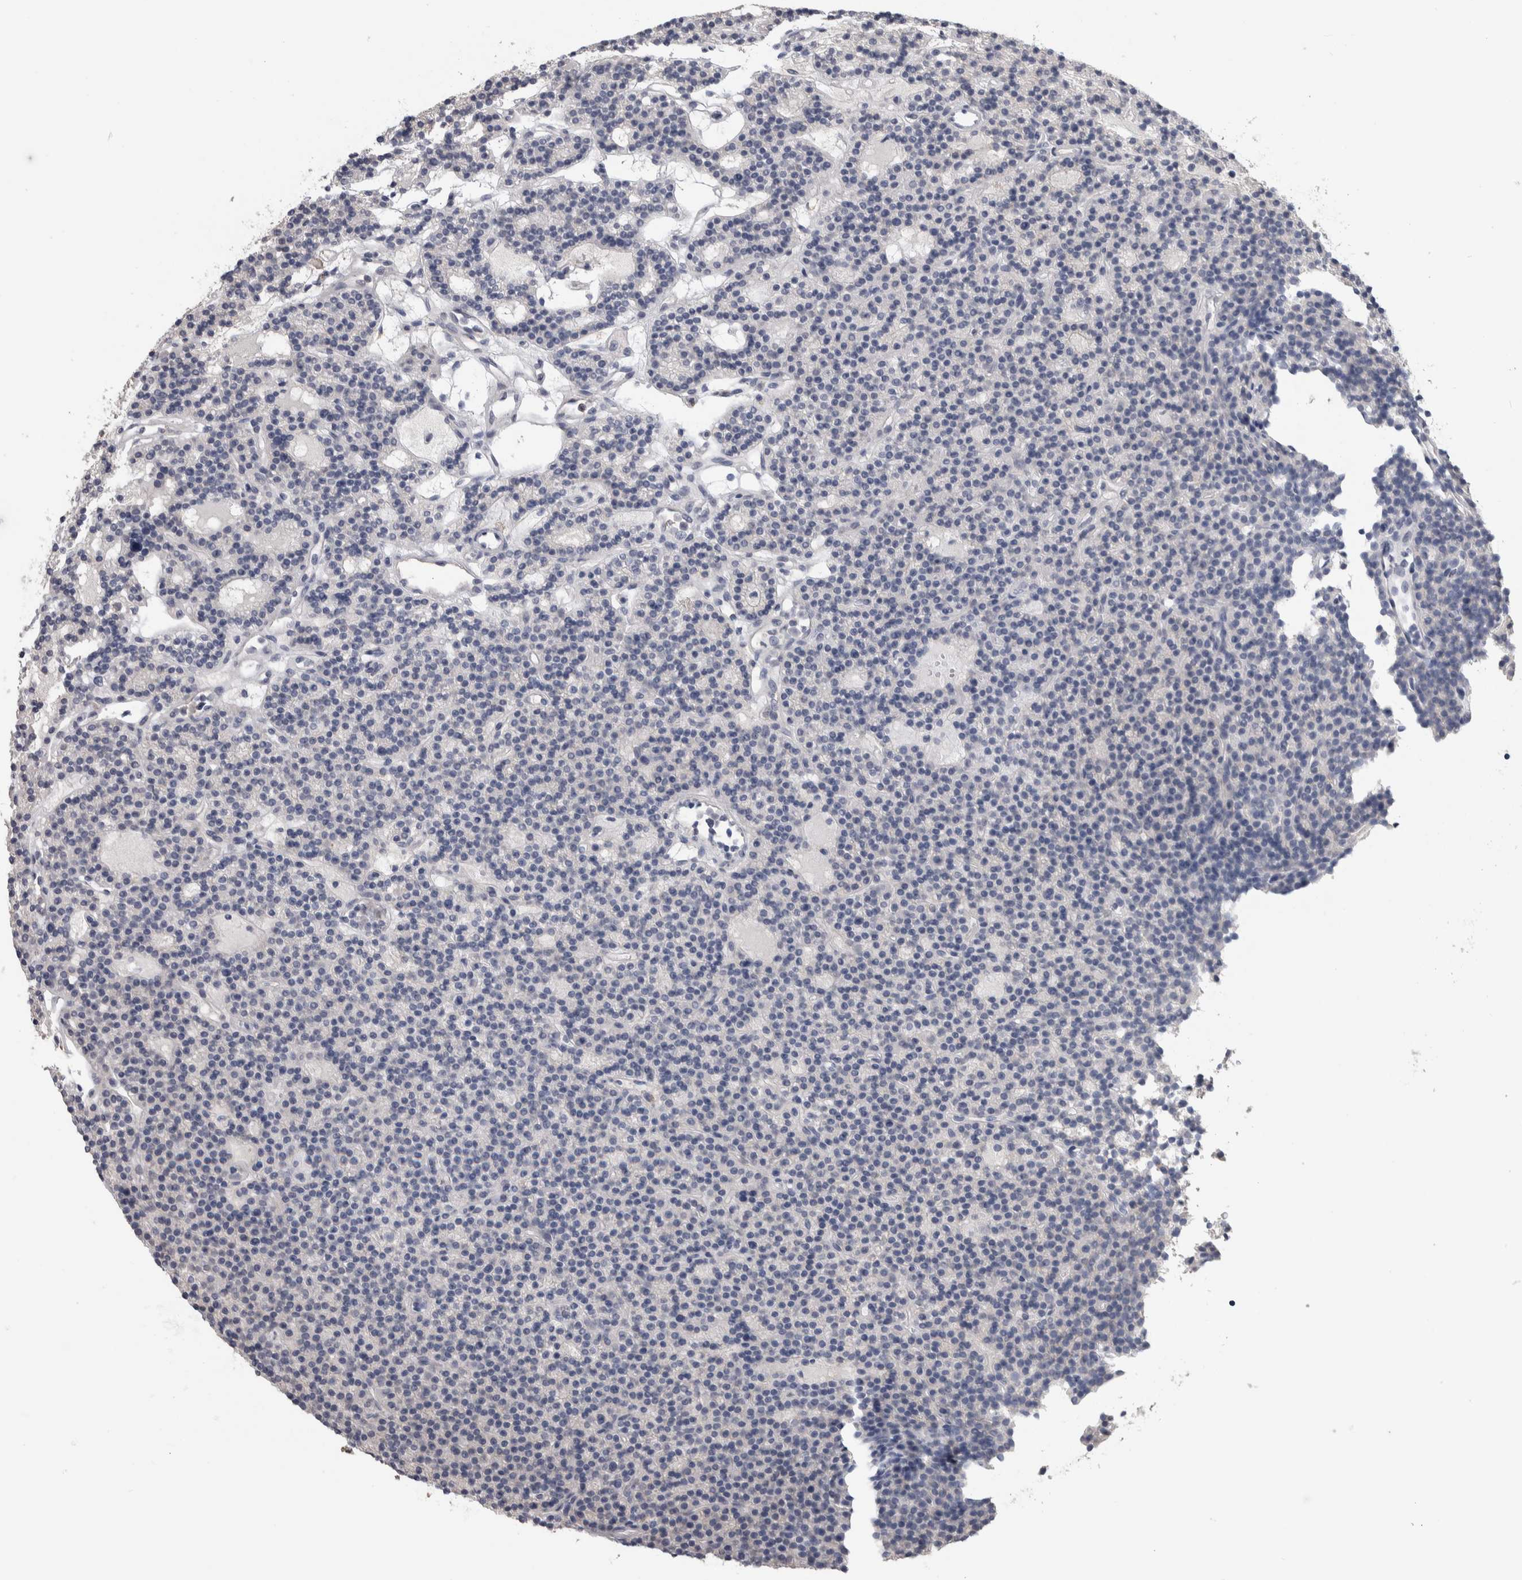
{"staining": {"intensity": "negative", "quantity": "none", "location": "none"}, "tissue": "parathyroid gland", "cell_type": "Glandular cells", "image_type": "normal", "snomed": [{"axis": "morphology", "description": "Normal tissue, NOS"}, {"axis": "topography", "description": "Parathyroid gland"}], "caption": "This image is of benign parathyroid gland stained with immunohistochemistry to label a protein in brown with the nuclei are counter-stained blue. There is no staining in glandular cells. (IHC, brightfield microscopy, high magnification).", "gene": "TMEM102", "patient": {"sex": "male", "age": 75}}